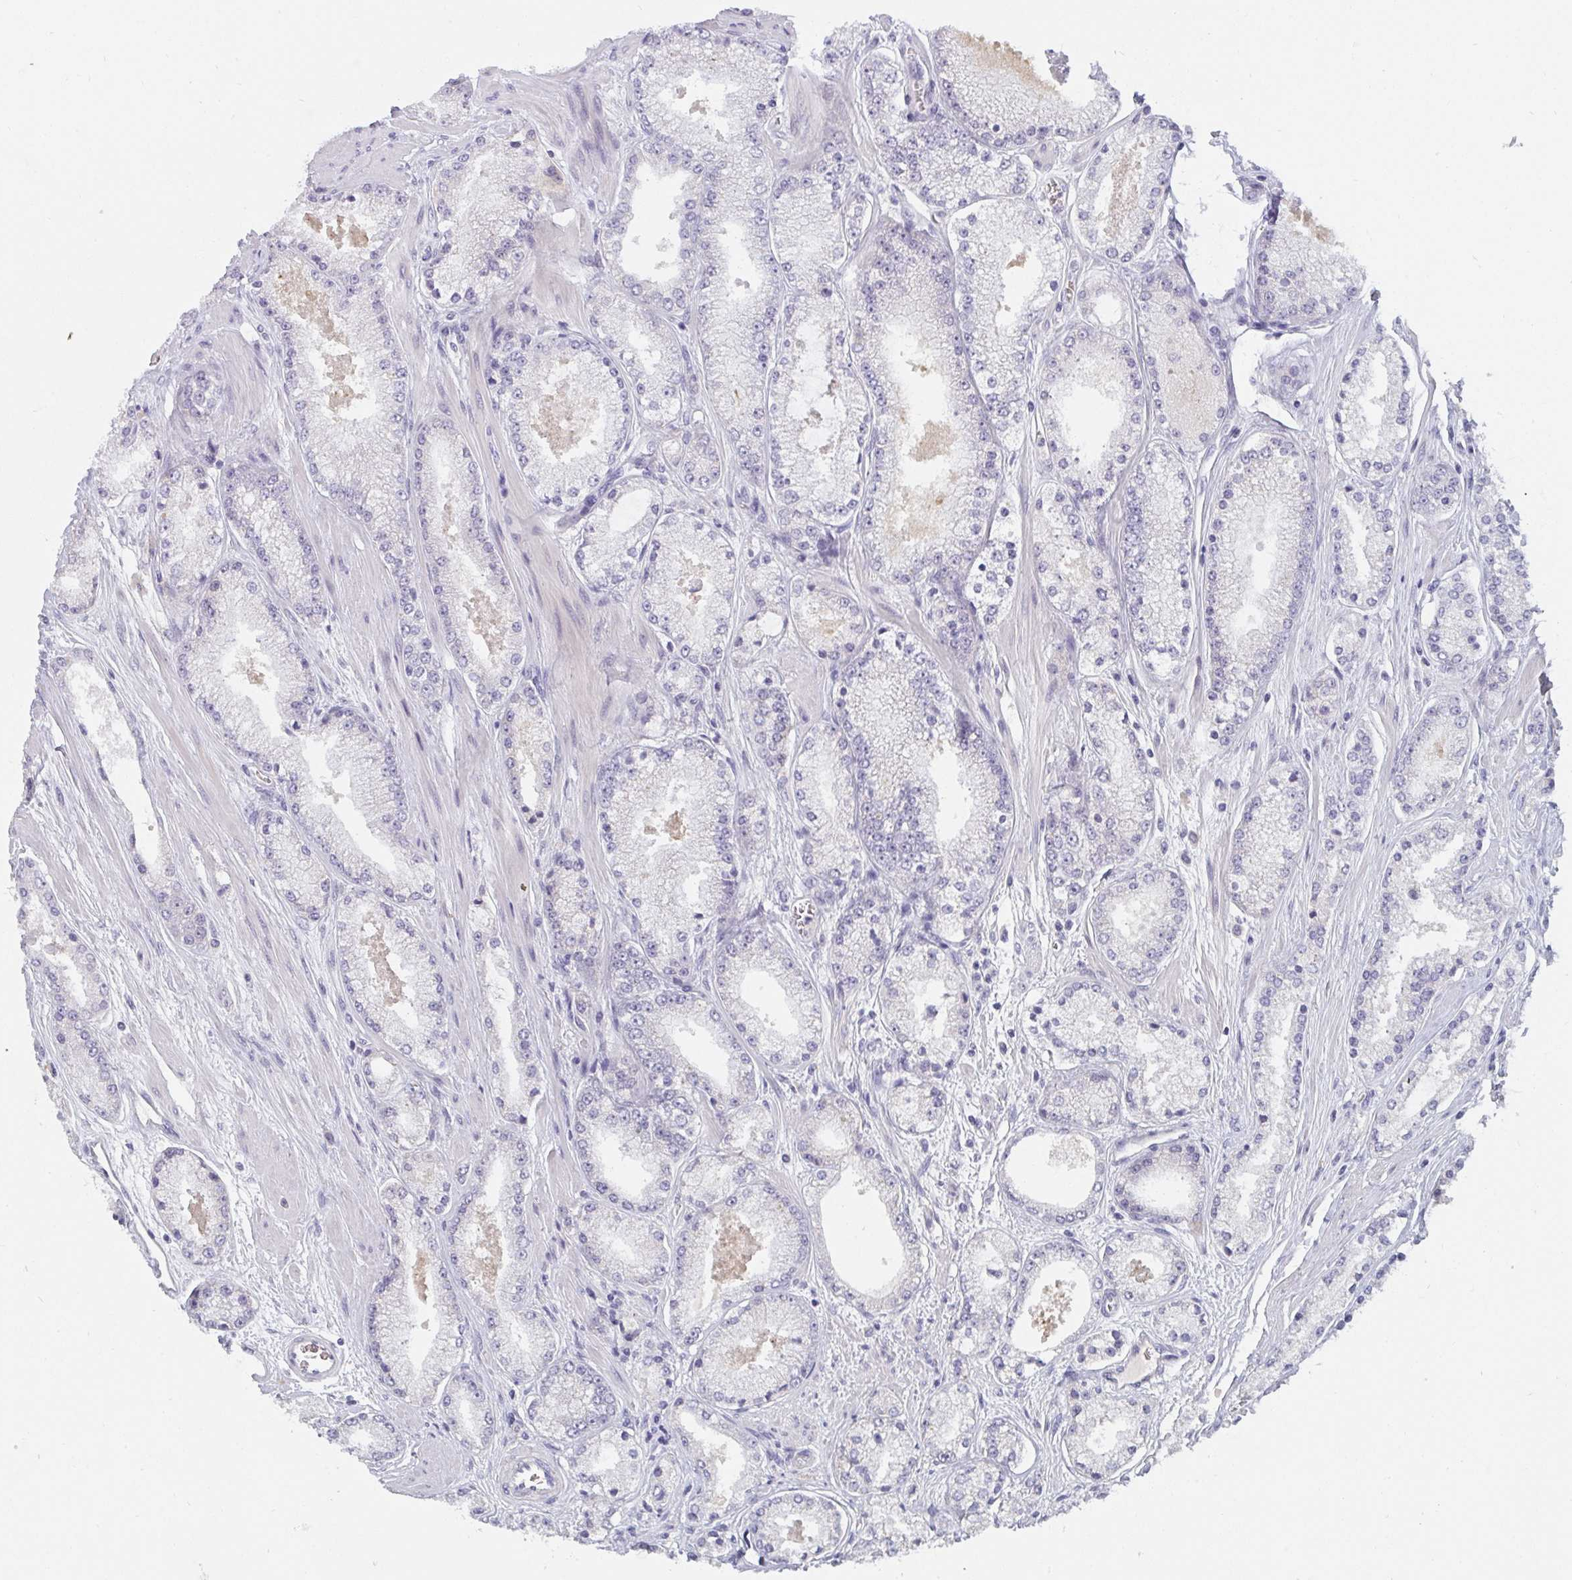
{"staining": {"intensity": "negative", "quantity": "none", "location": "none"}, "tissue": "prostate cancer", "cell_type": "Tumor cells", "image_type": "cancer", "snomed": [{"axis": "morphology", "description": "Adenocarcinoma, High grade"}, {"axis": "topography", "description": "Prostate"}], "caption": "There is no significant expression in tumor cells of prostate high-grade adenocarcinoma.", "gene": "SHB", "patient": {"sex": "male", "age": 63}}